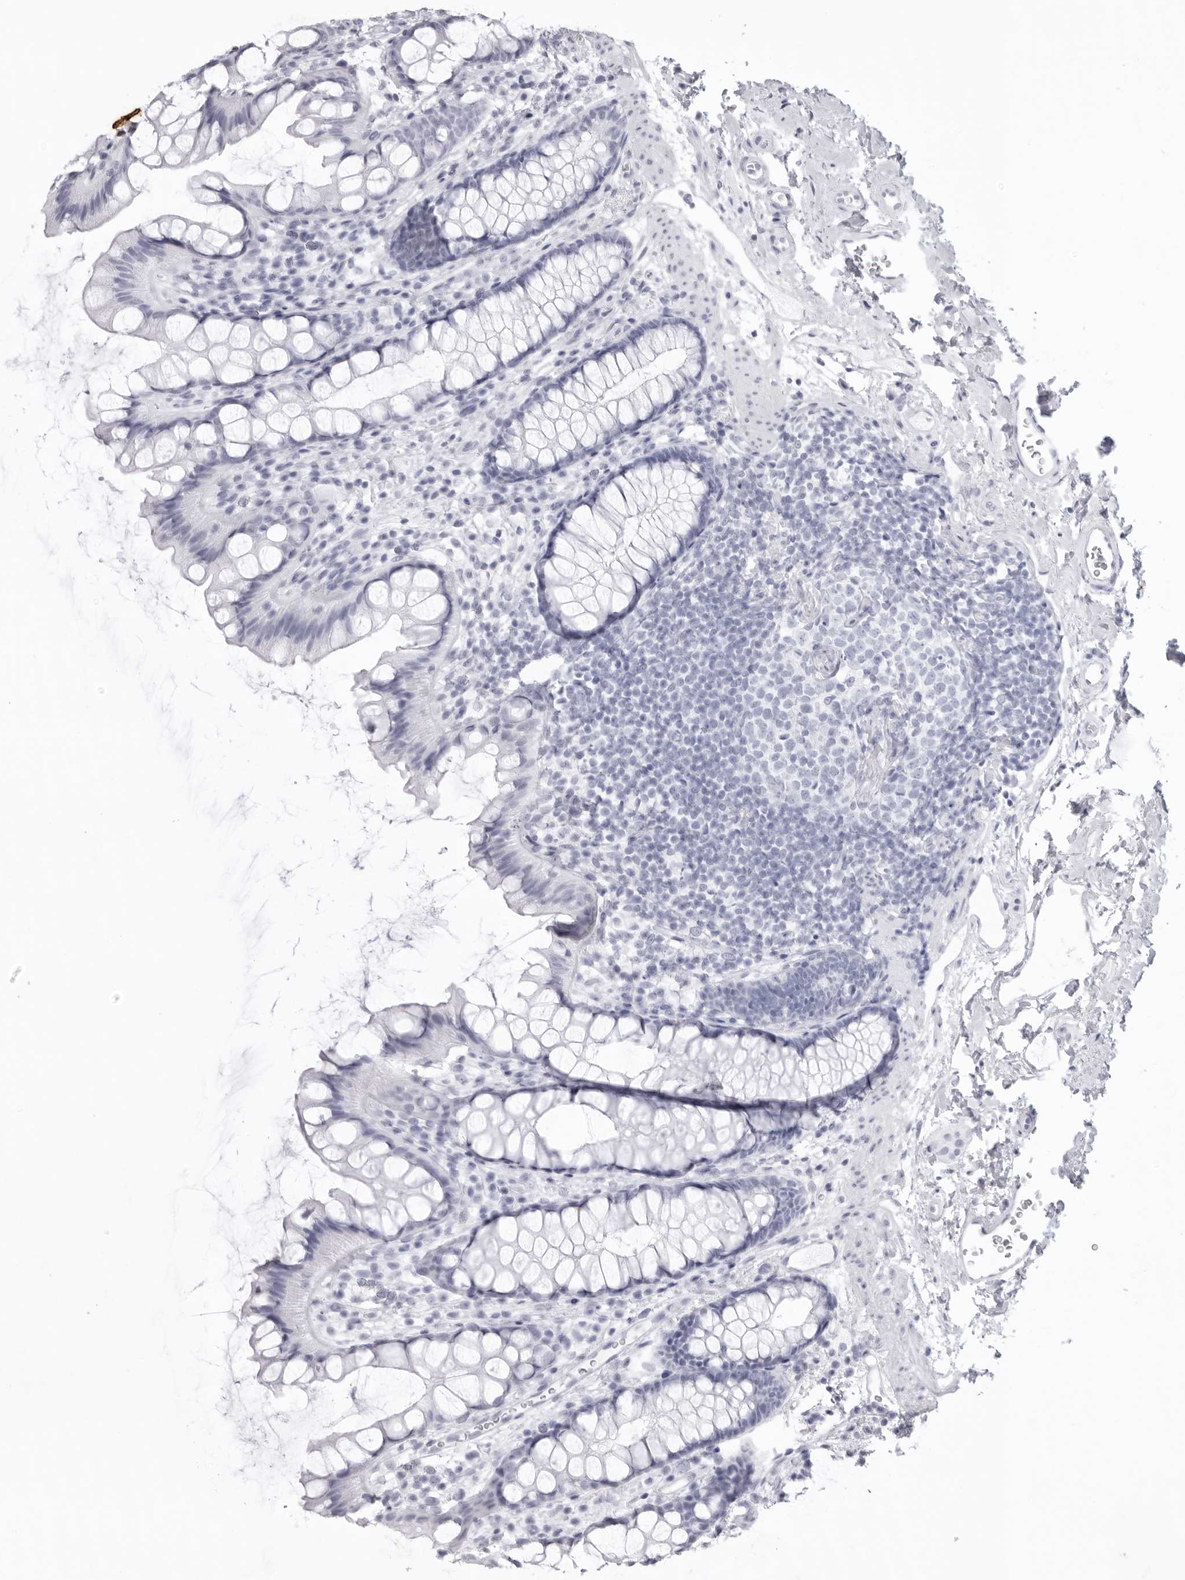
{"staining": {"intensity": "negative", "quantity": "none", "location": "none"}, "tissue": "rectum", "cell_type": "Glandular cells", "image_type": "normal", "snomed": [{"axis": "morphology", "description": "Normal tissue, NOS"}, {"axis": "topography", "description": "Rectum"}], "caption": "High magnification brightfield microscopy of normal rectum stained with DAB (3,3'-diaminobenzidine) (brown) and counterstained with hematoxylin (blue): glandular cells show no significant expression. (Brightfield microscopy of DAB (3,3'-diaminobenzidine) immunohistochemistry (IHC) at high magnification).", "gene": "KLK9", "patient": {"sex": "female", "age": 65}}